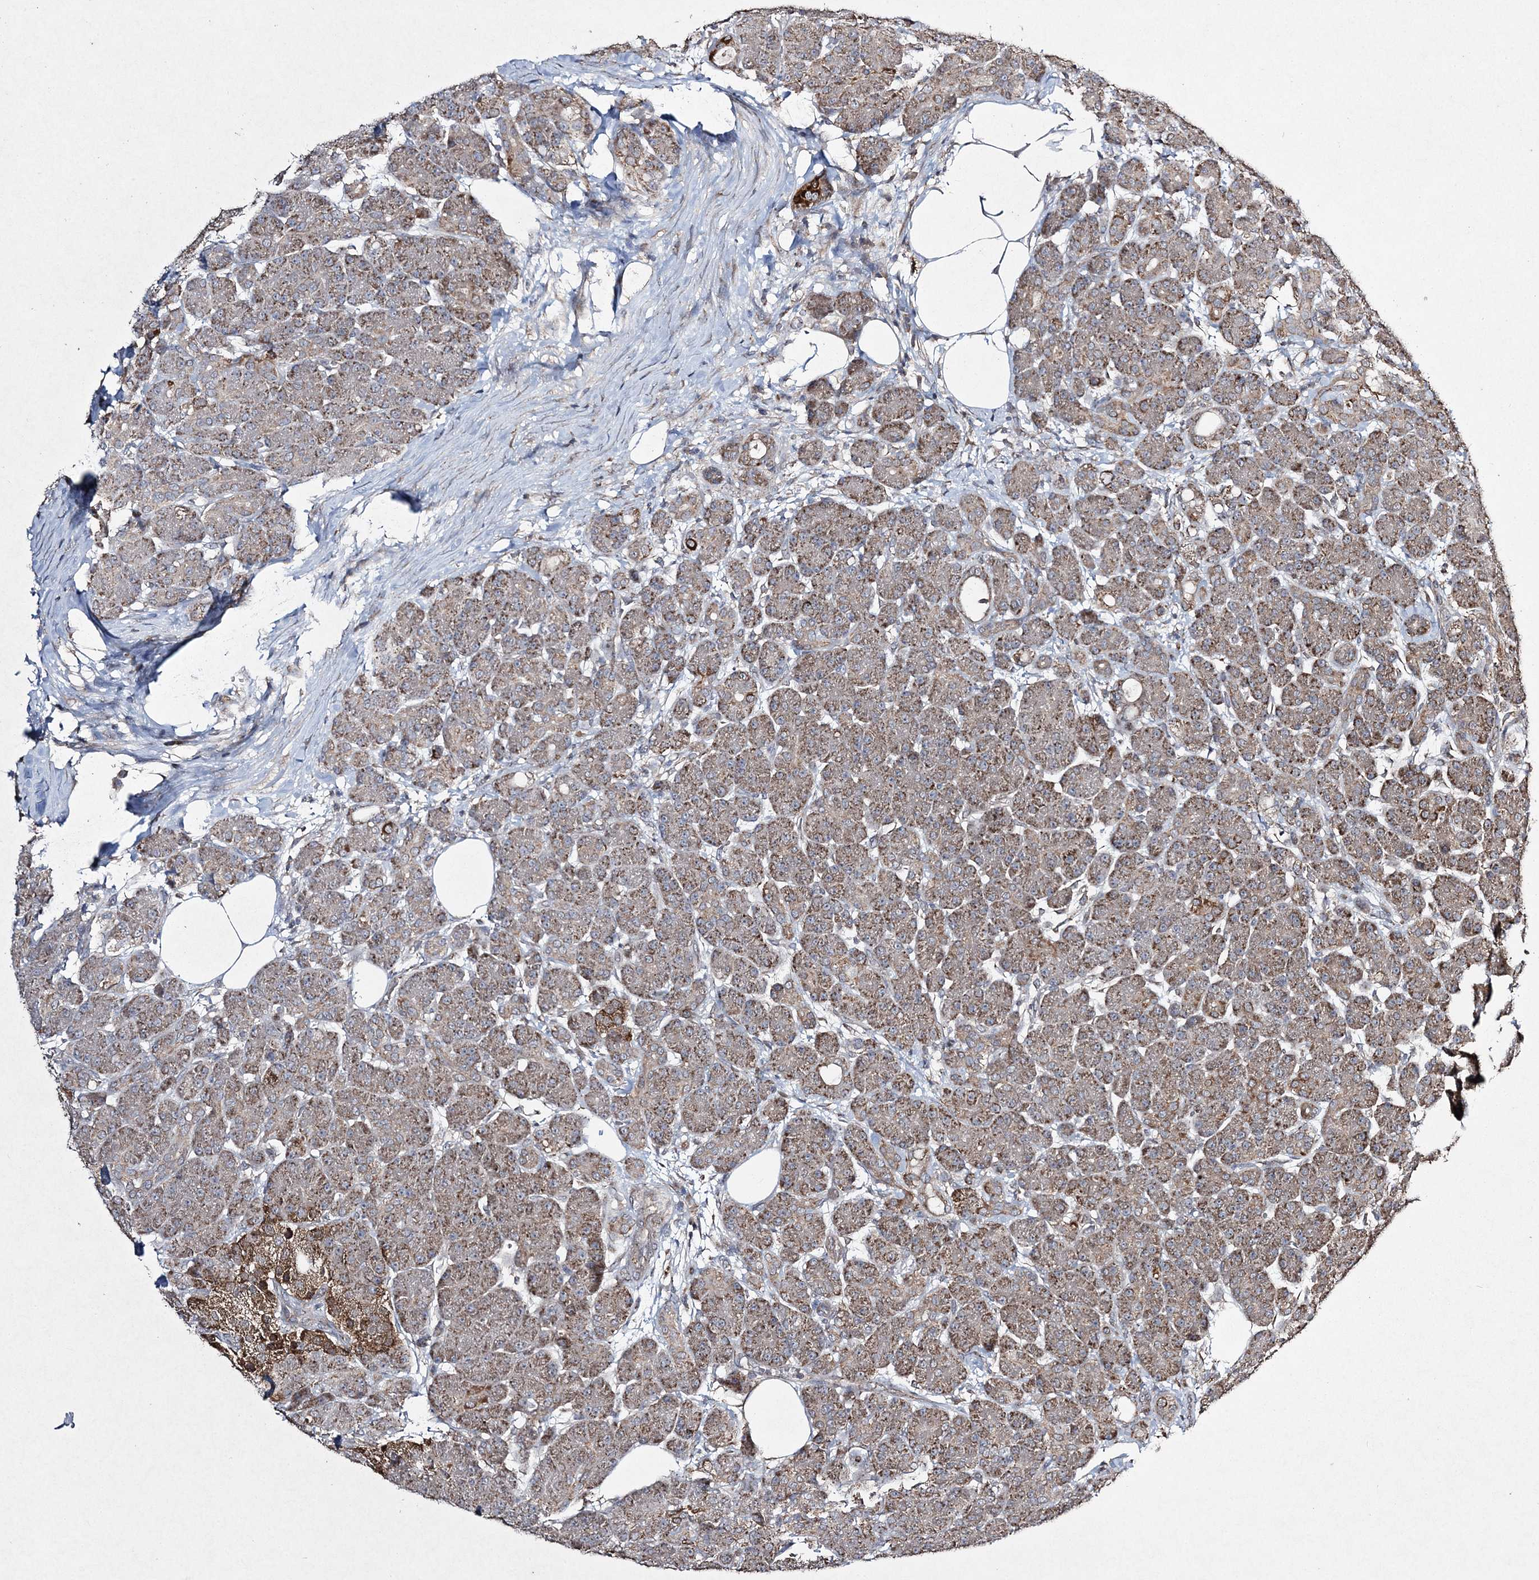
{"staining": {"intensity": "moderate", "quantity": "25%-75%", "location": "cytoplasmic/membranous"}, "tissue": "pancreas", "cell_type": "Exocrine glandular cells", "image_type": "normal", "snomed": [{"axis": "morphology", "description": "Normal tissue, NOS"}, {"axis": "topography", "description": "Pancreas"}], "caption": "DAB immunohistochemical staining of benign human pancreas reveals moderate cytoplasmic/membranous protein staining in about 25%-75% of exocrine glandular cells.", "gene": "GRSF1", "patient": {"sex": "male", "age": 63}}